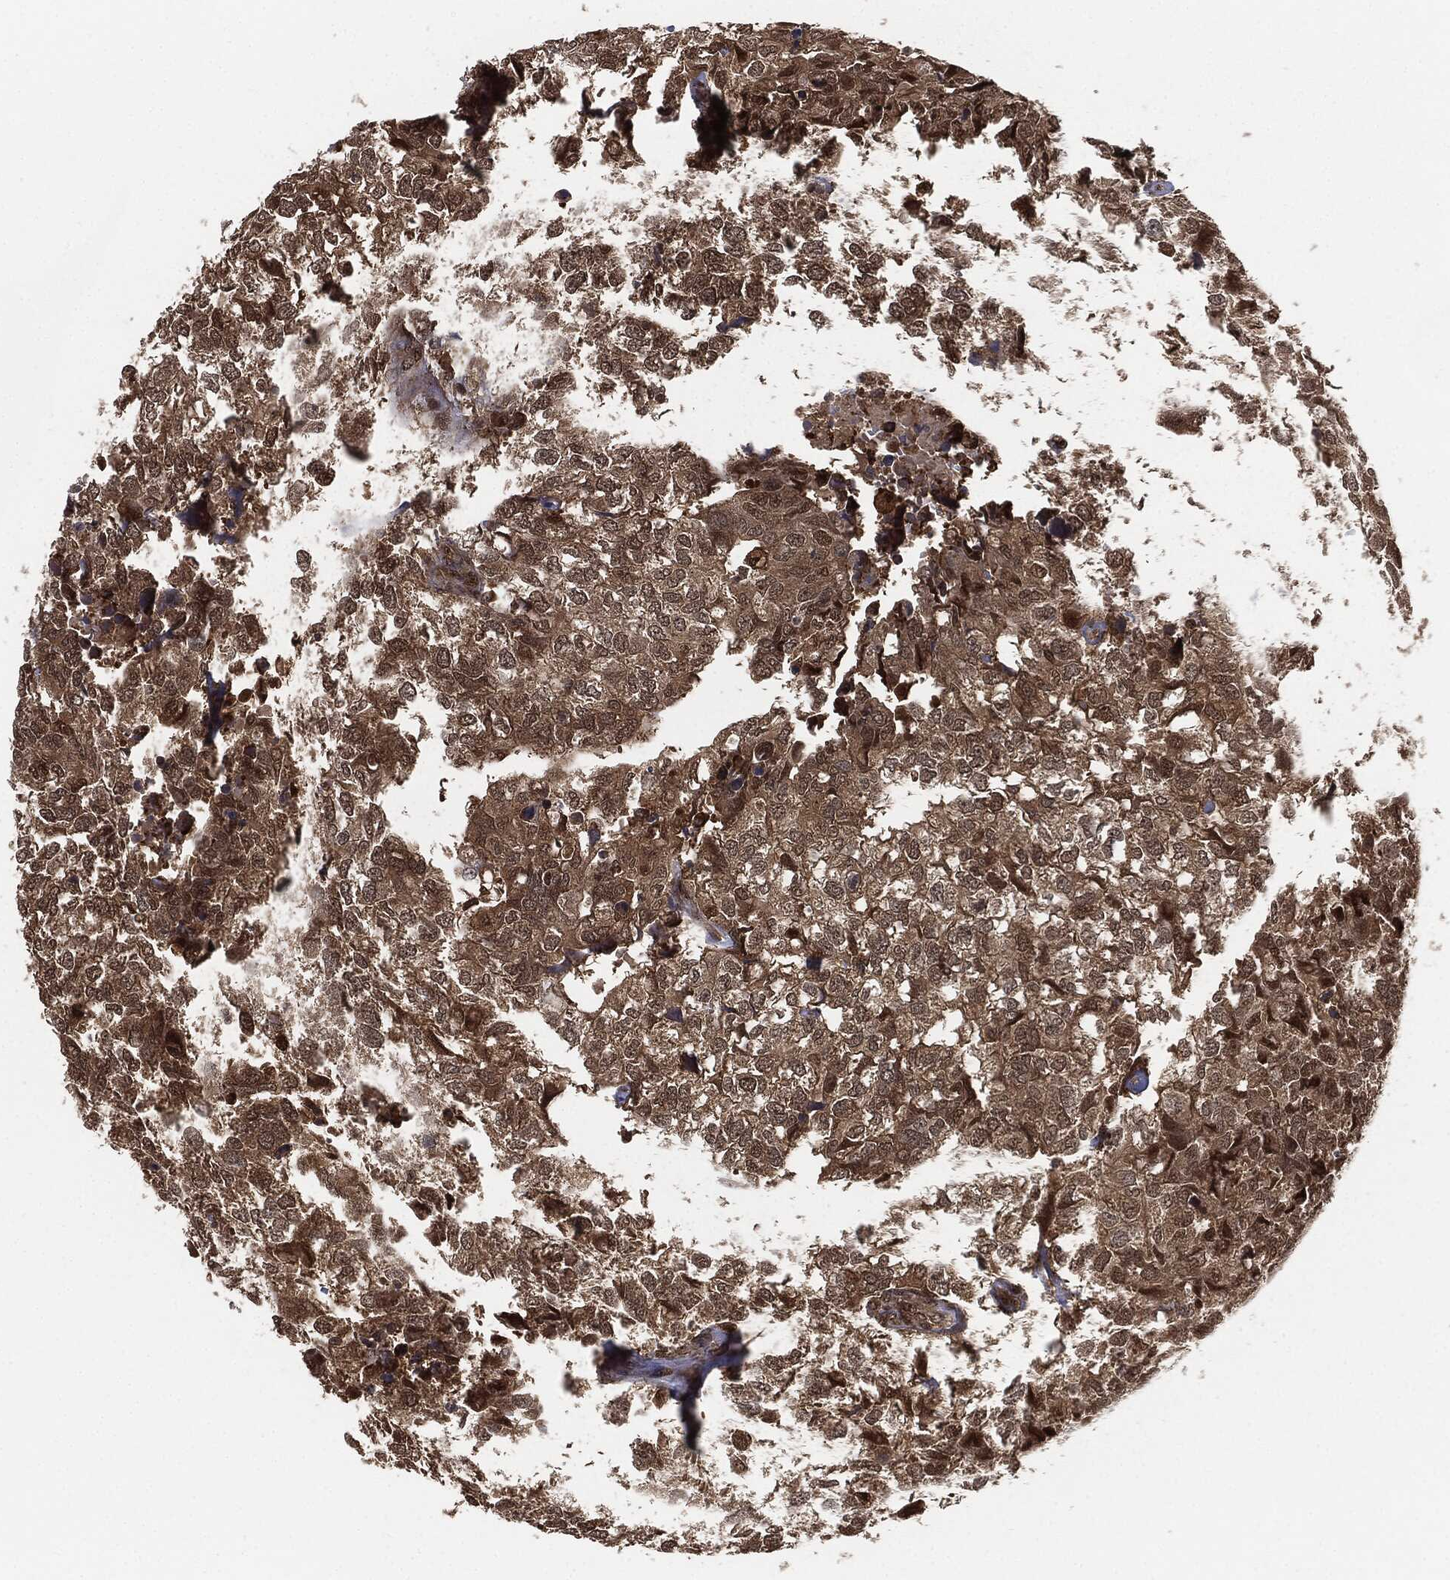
{"staining": {"intensity": "moderate", "quantity": ">75%", "location": "cytoplasmic/membranous"}, "tissue": "breast cancer", "cell_type": "Tumor cells", "image_type": "cancer", "snomed": [{"axis": "morphology", "description": "Duct carcinoma"}, {"axis": "topography", "description": "Breast"}], "caption": "Immunohistochemistry (IHC) histopathology image of neoplastic tissue: human infiltrating ductal carcinoma (breast) stained using IHC displays medium levels of moderate protein expression localized specifically in the cytoplasmic/membranous of tumor cells, appearing as a cytoplasmic/membranous brown color.", "gene": "CAPRIN2", "patient": {"sex": "female", "age": 30}}